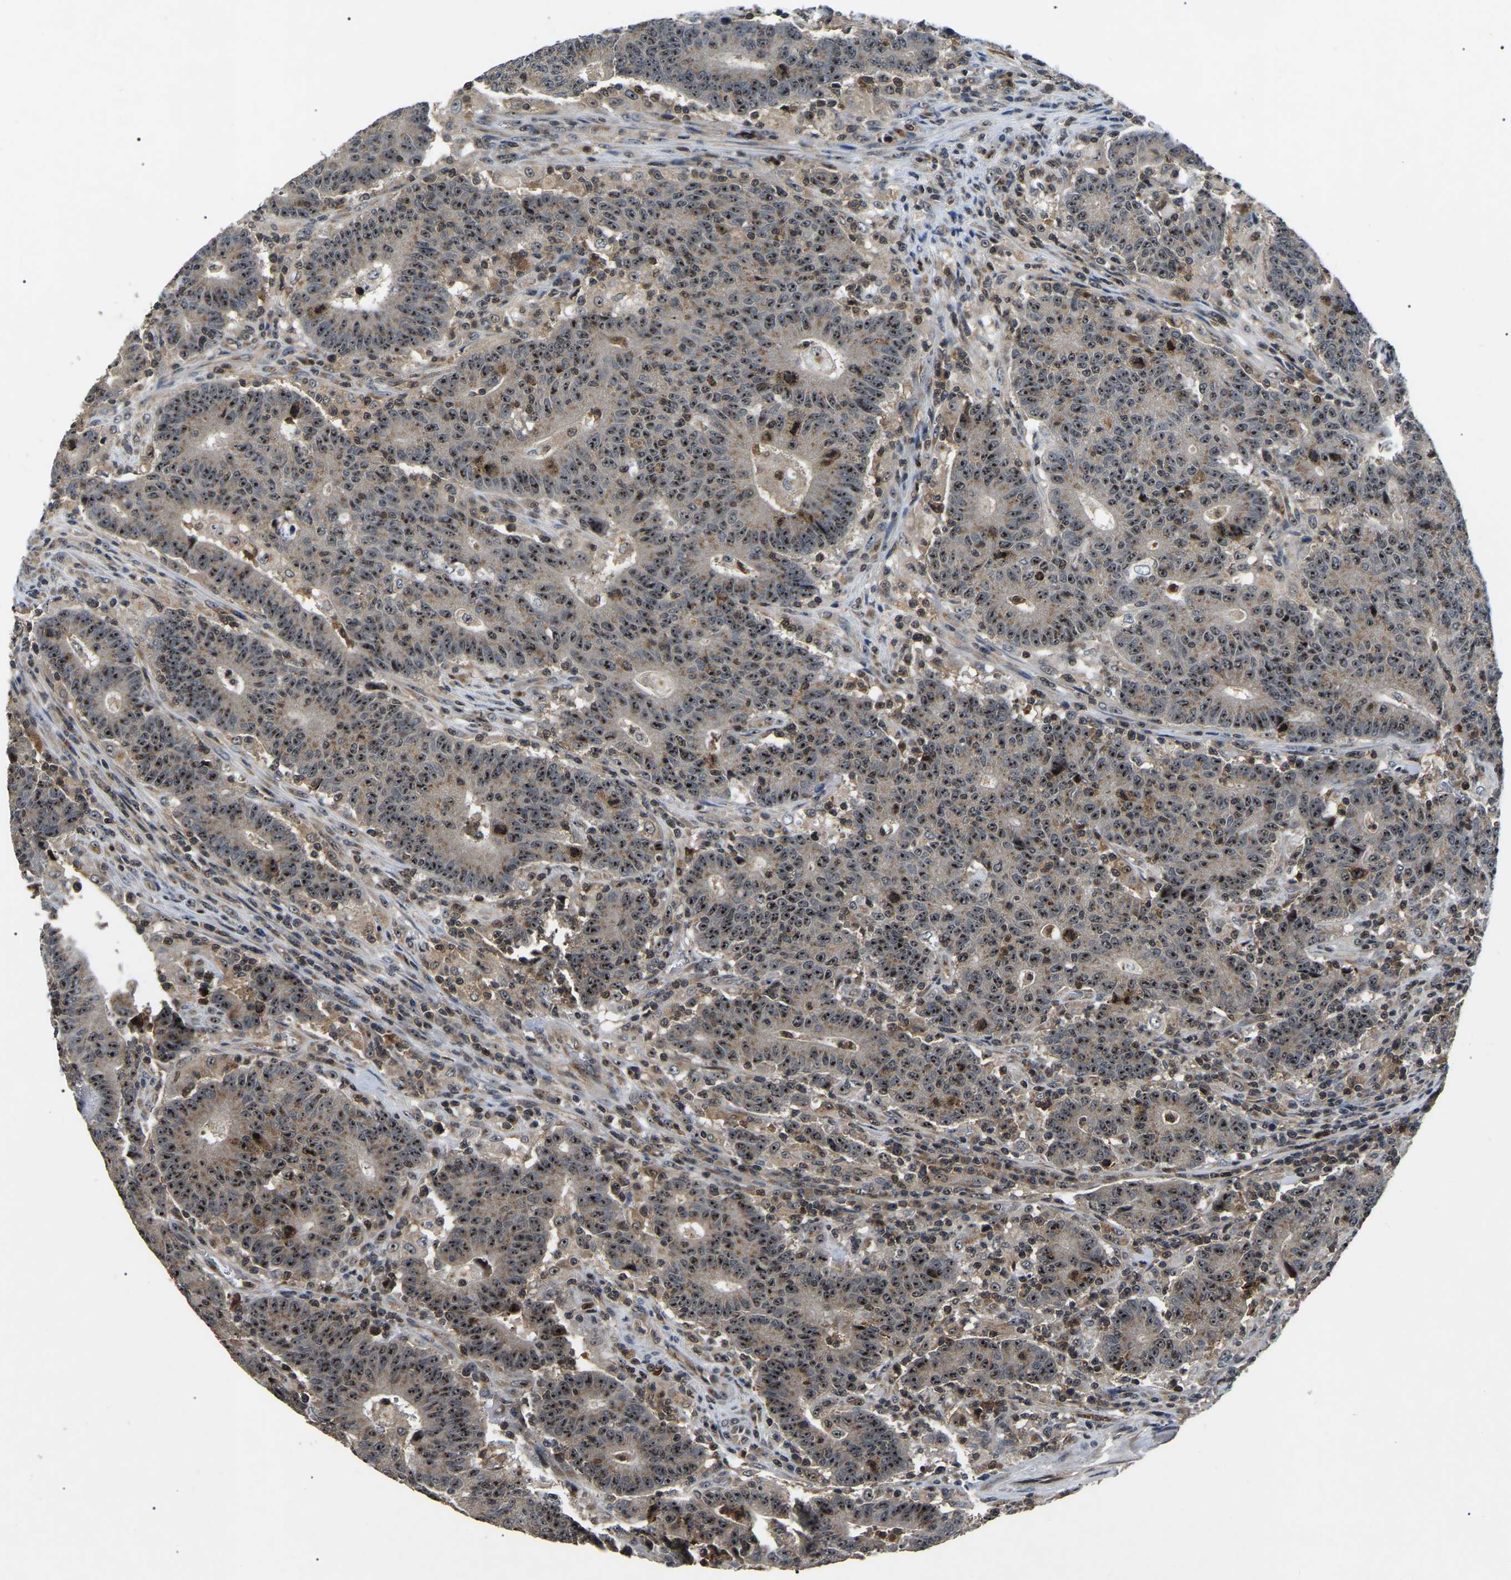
{"staining": {"intensity": "strong", "quantity": ">75%", "location": "nuclear"}, "tissue": "colorectal cancer", "cell_type": "Tumor cells", "image_type": "cancer", "snomed": [{"axis": "morphology", "description": "Normal tissue, NOS"}, {"axis": "morphology", "description": "Adenocarcinoma, NOS"}, {"axis": "topography", "description": "Colon"}], "caption": "Colorectal adenocarcinoma was stained to show a protein in brown. There is high levels of strong nuclear positivity in approximately >75% of tumor cells.", "gene": "RBM28", "patient": {"sex": "female", "age": 75}}